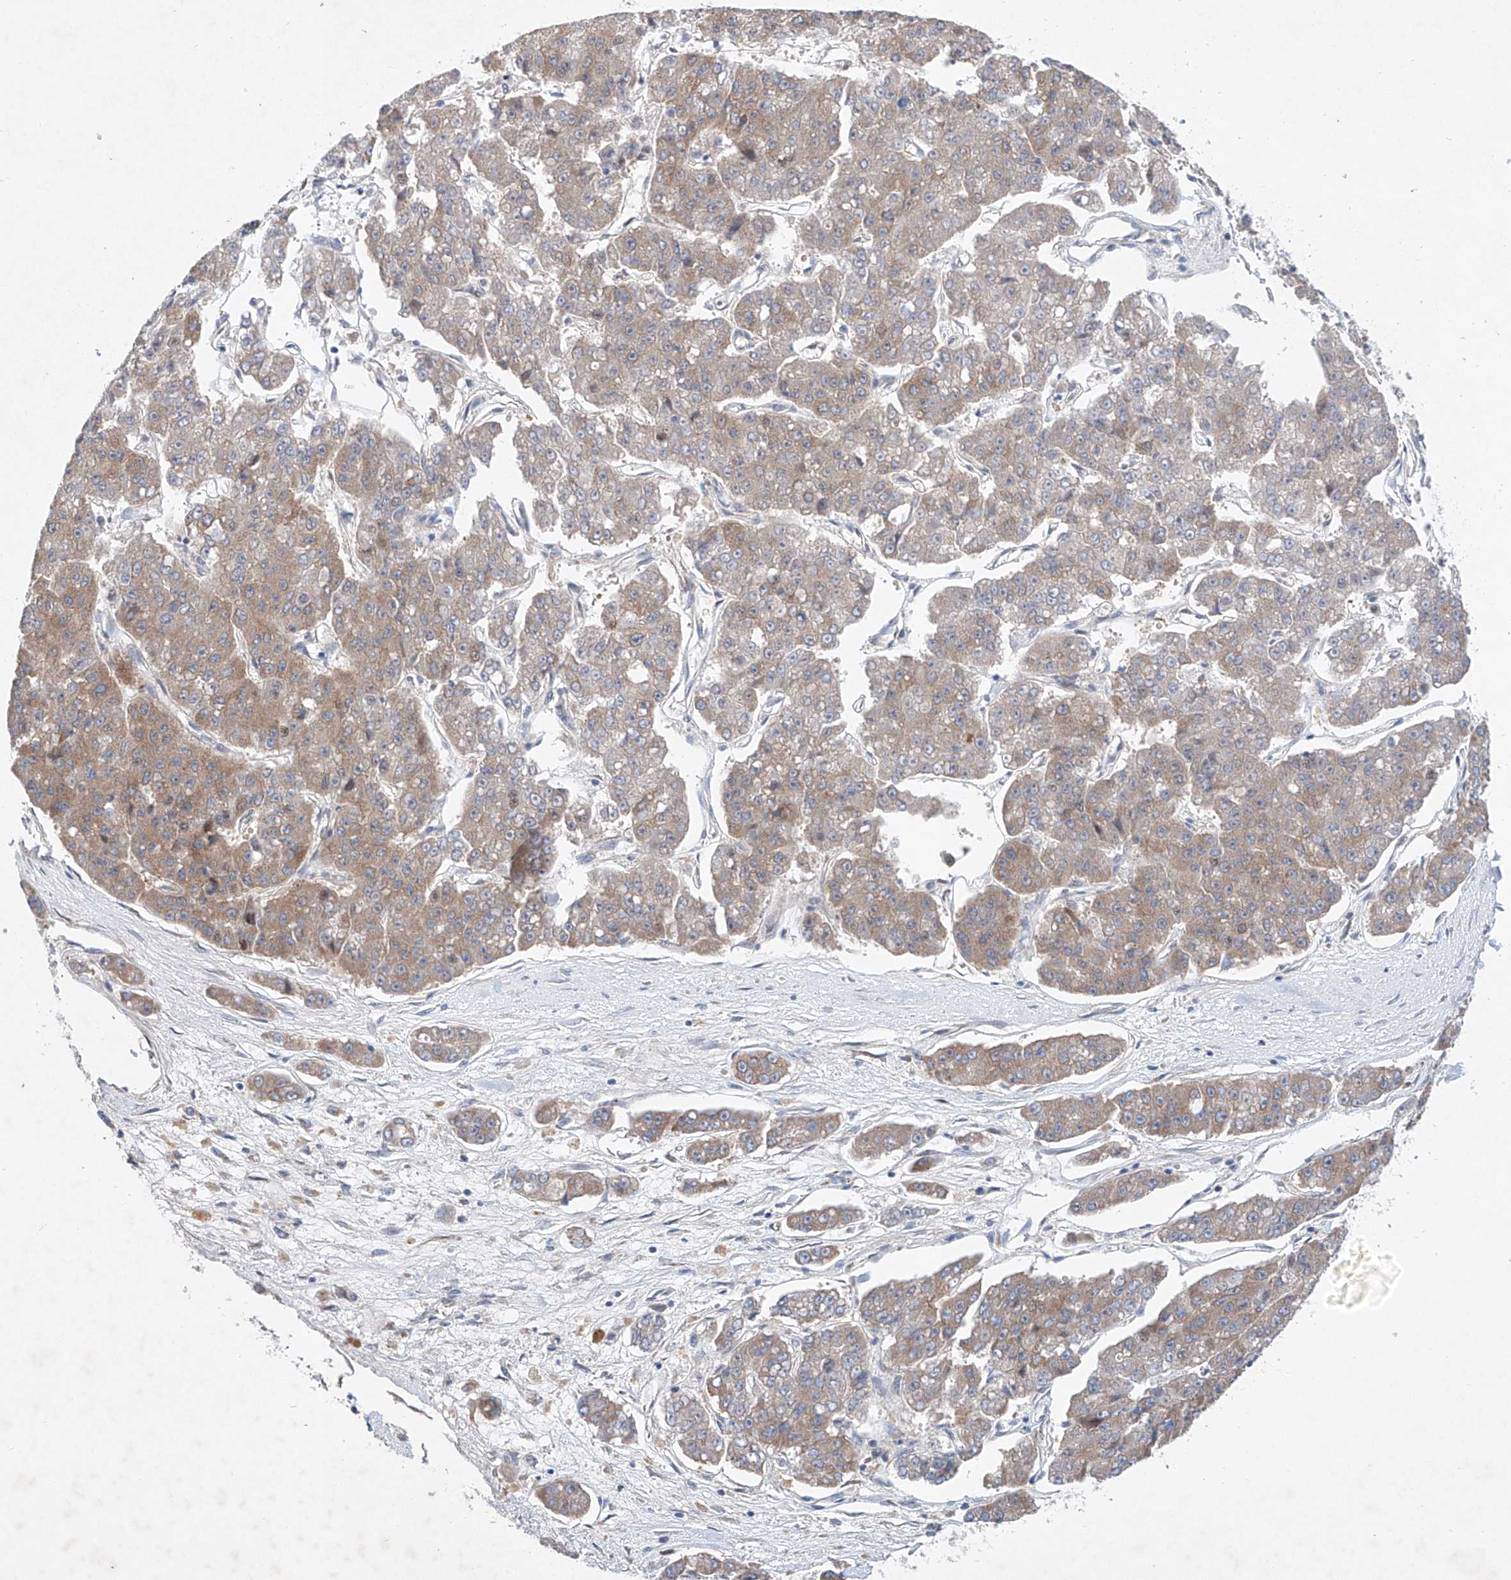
{"staining": {"intensity": "weak", "quantity": ">75%", "location": "cytoplasmic/membranous"}, "tissue": "pancreatic cancer", "cell_type": "Tumor cells", "image_type": "cancer", "snomed": [{"axis": "morphology", "description": "Adenocarcinoma, NOS"}, {"axis": "topography", "description": "Pancreas"}], "caption": "Weak cytoplasmic/membranous protein positivity is identified in approximately >75% of tumor cells in adenocarcinoma (pancreatic).", "gene": "FASTK", "patient": {"sex": "male", "age": 50}}